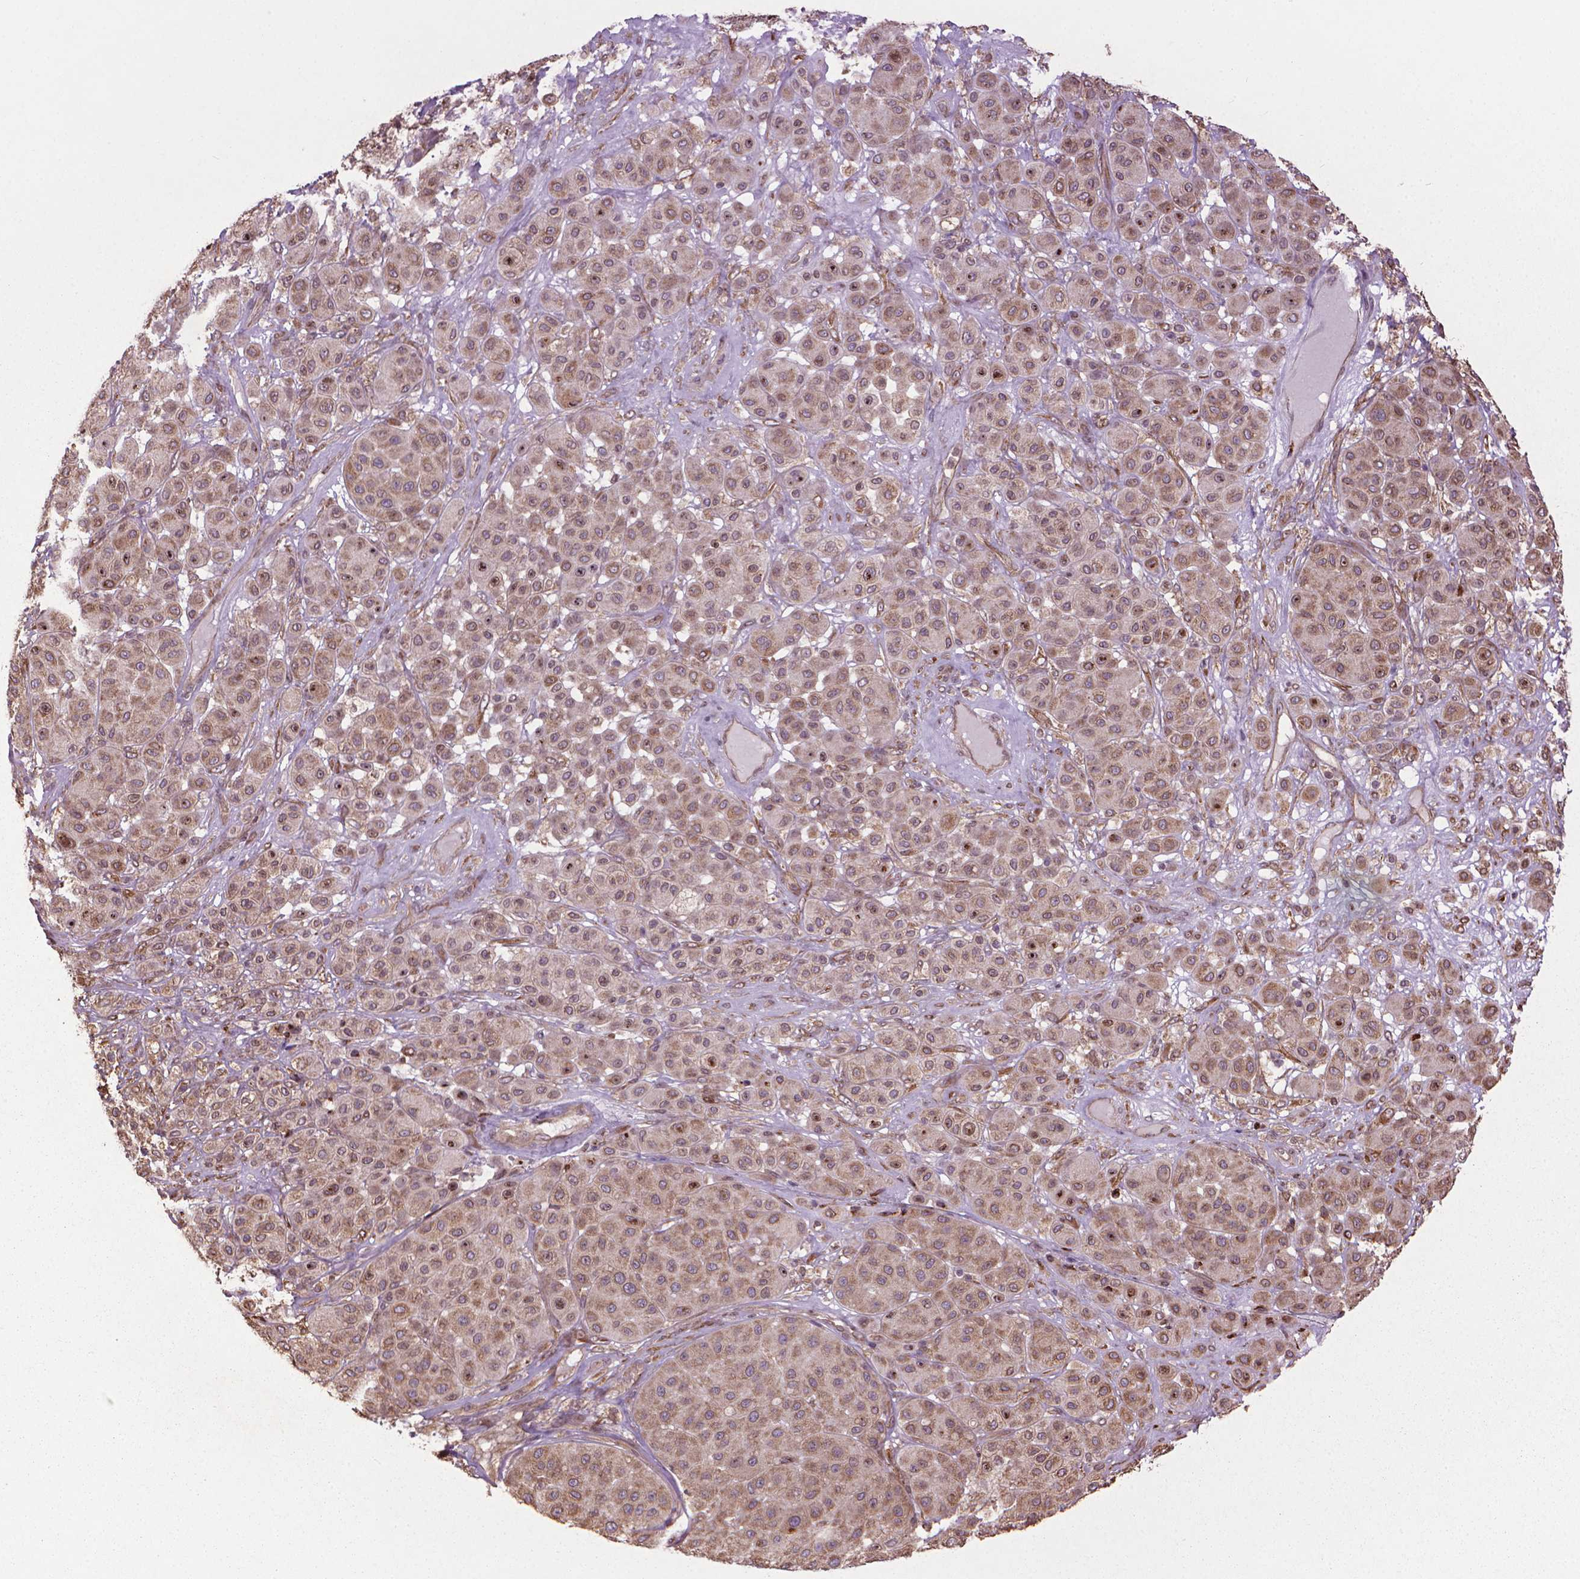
{"staining": {"intensity": "moderate", "quantity": ">75%", "location": "cytoplasmic/membranous"}, "tissue": "melanoma", "cell_type": "Tumor cells", "image_type": "cancer", "snomed": [{"axis": "morphology", "description": "Malignant melanoma, Metastatic site"}, {"axis": "topography", "description": "Smooth muscle"}], "caption": "Malignant melanoma (metastatic site) stained for a protein (brown) reveals moderate cytoplasmic/membranous positive expression in approximately >75% of tumor cells.", "gene": "GAS1", "patient": {"sex": "male", "age": 41}}